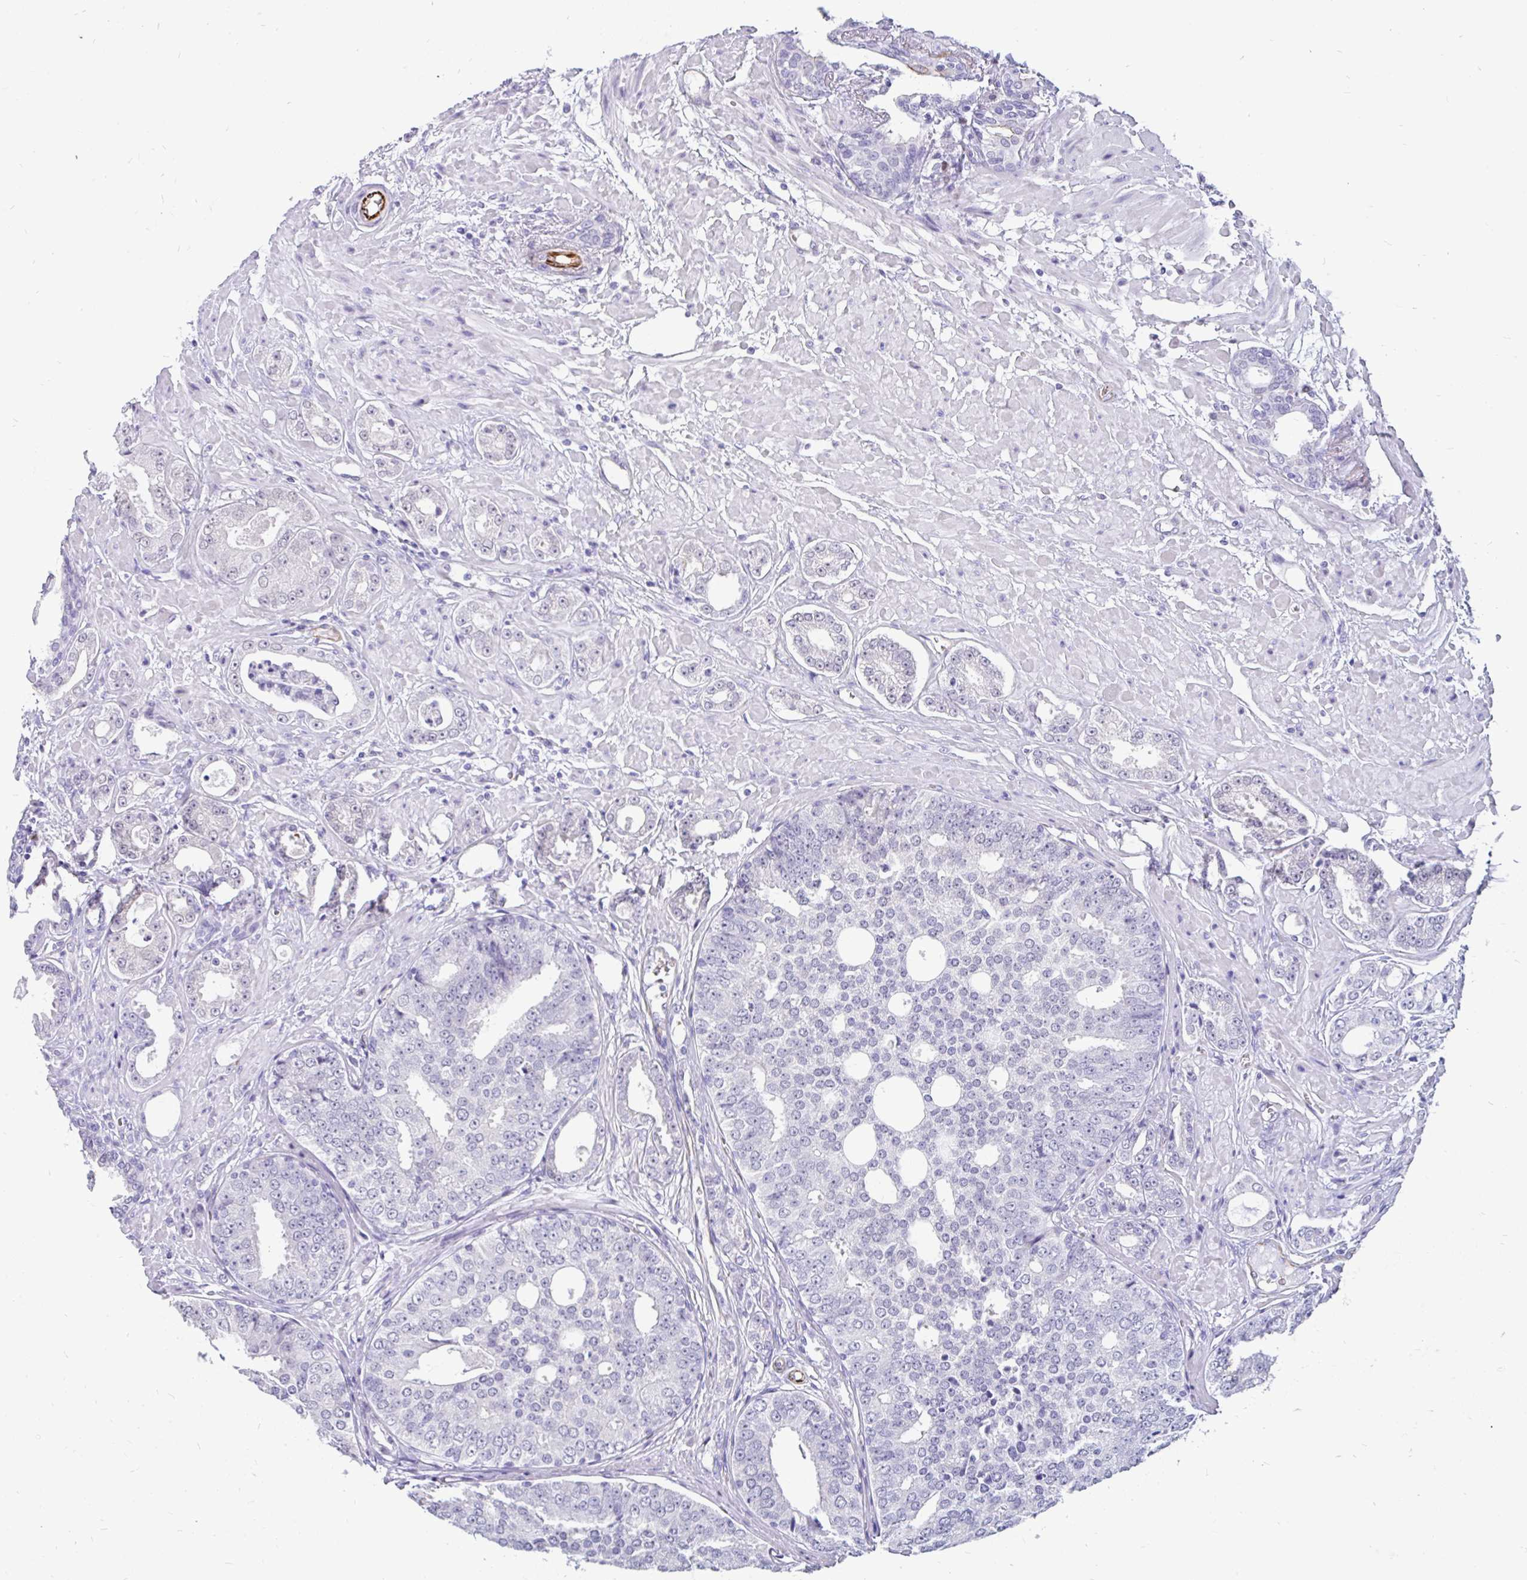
{"staining": {"intensity": "negative", "quantity": "none", "location": "none"}, "tissue": "prostate cancer", "cell_type": "Tumor cells", "image_type": "cancer", "snomed": [{"axis": "morphology", "description": "Adenocarcinoma, High grade"}, {"axis": "topography", "description": "Prostate"}], "caption": "Immunohistochemistry (IHC) histopathology image of neoplastic tissue: prostate cancer stained with DAB (3,3'-diaminobenzidine) displays no significant protein expression in tumor cells.", "gene": "EML5", "patient": {"sex": "male", "age": 71}}